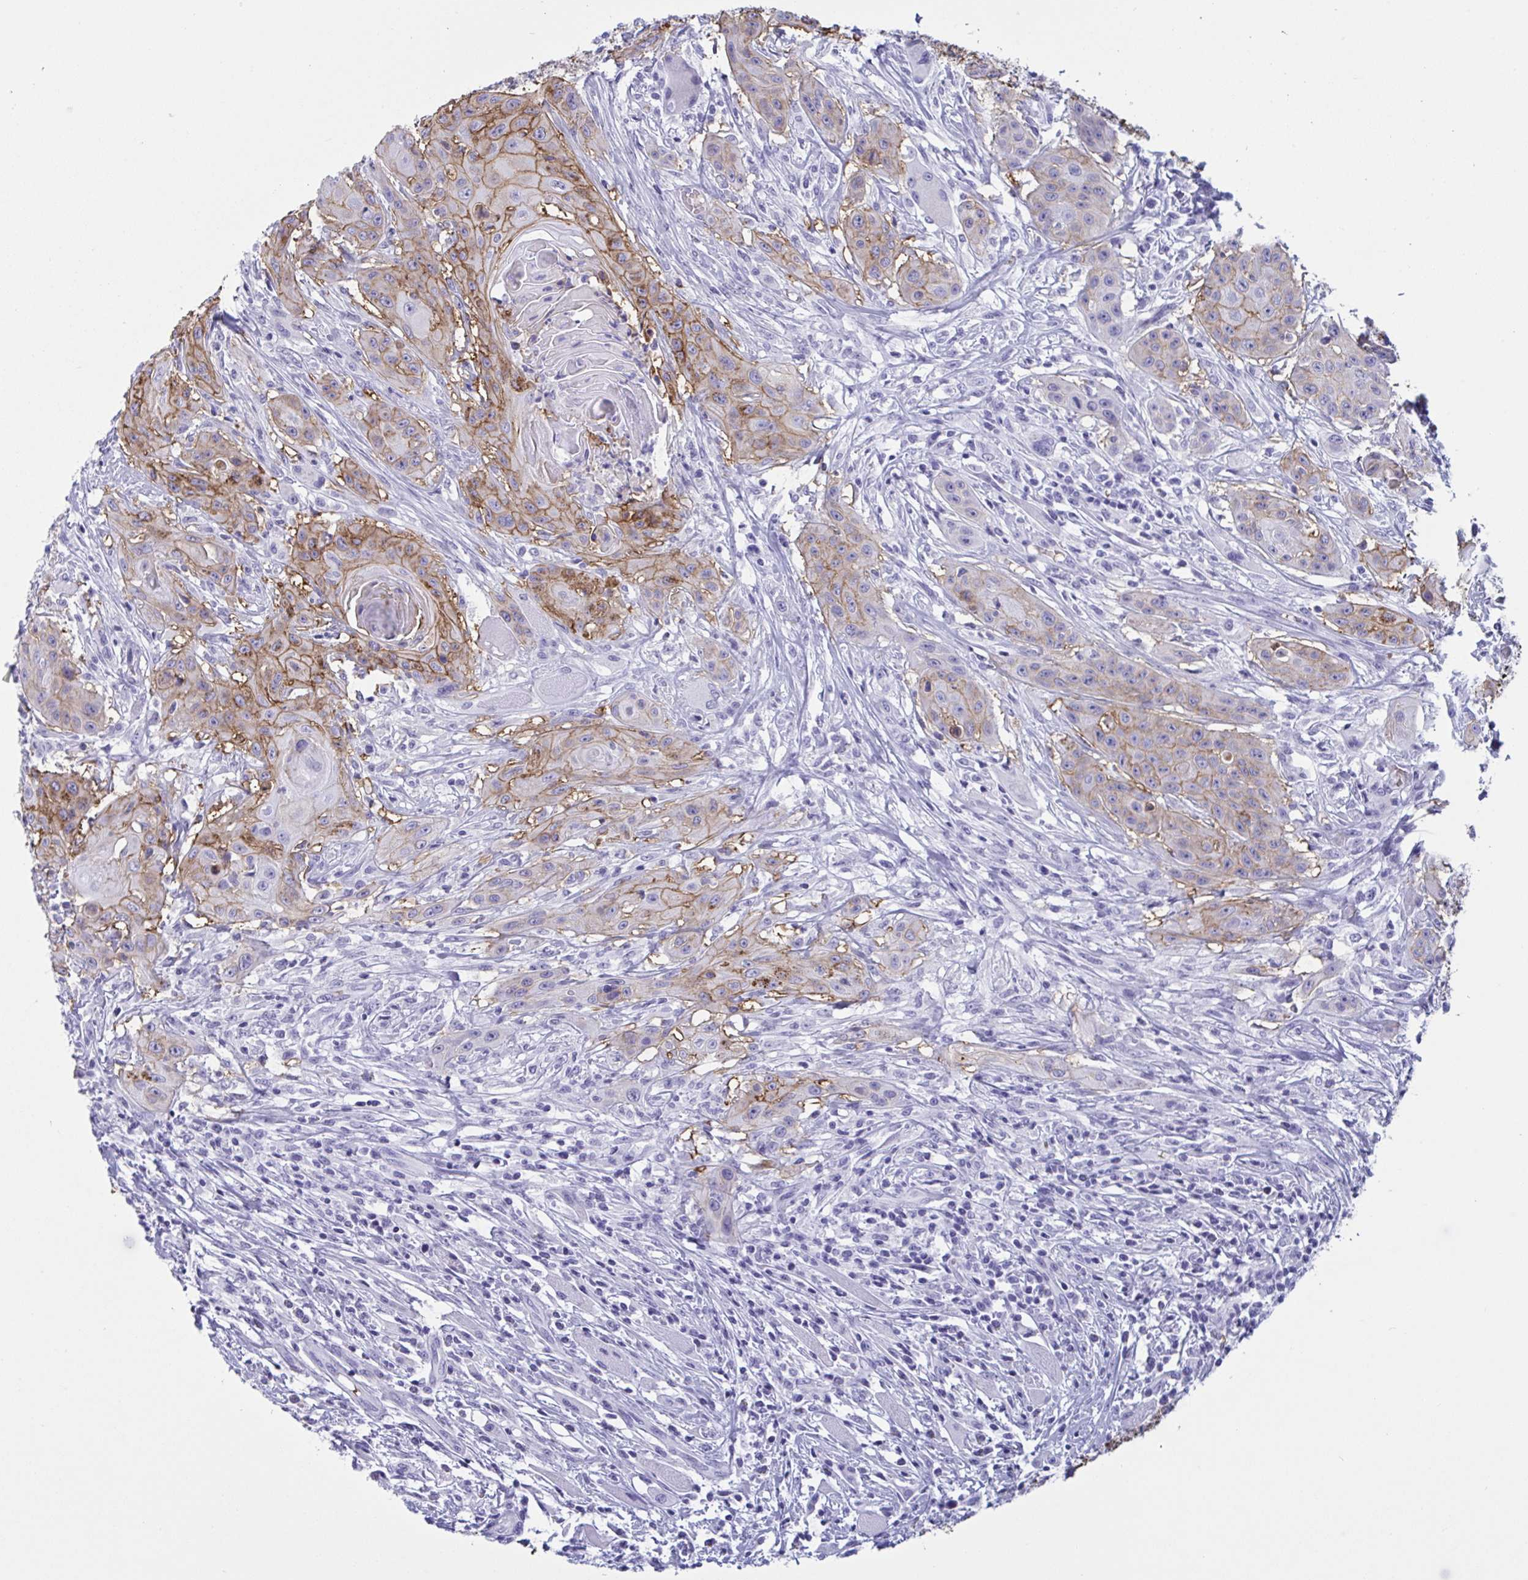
{"staining": {"intensity": "moderate", "quantity": "<25%", "location": "cytoplasmic/membranous"}, "tissue": "head and neck cancer", "cell_type": "Tumor cells", "image_type": "cancer", "snomed": [{"axis": "morphology", "description": "Squamous cell carcinoma, NOS"}, {"axis": "topography", "description": "Oral tissue"}, {"axis": "topography", "description": "Head-Neck"}, {"axis": "topography", "description": "Neck, NOS"}], "caption": "This histopathology image shows immunohistochemistry (IHC) staining of head and neck cancer, with low moderate cytoplasmic/membranous expression in about <25% of tumor cells.", "gene": "SLC2A1", "patient": {"sex": "female", "age": 55}}